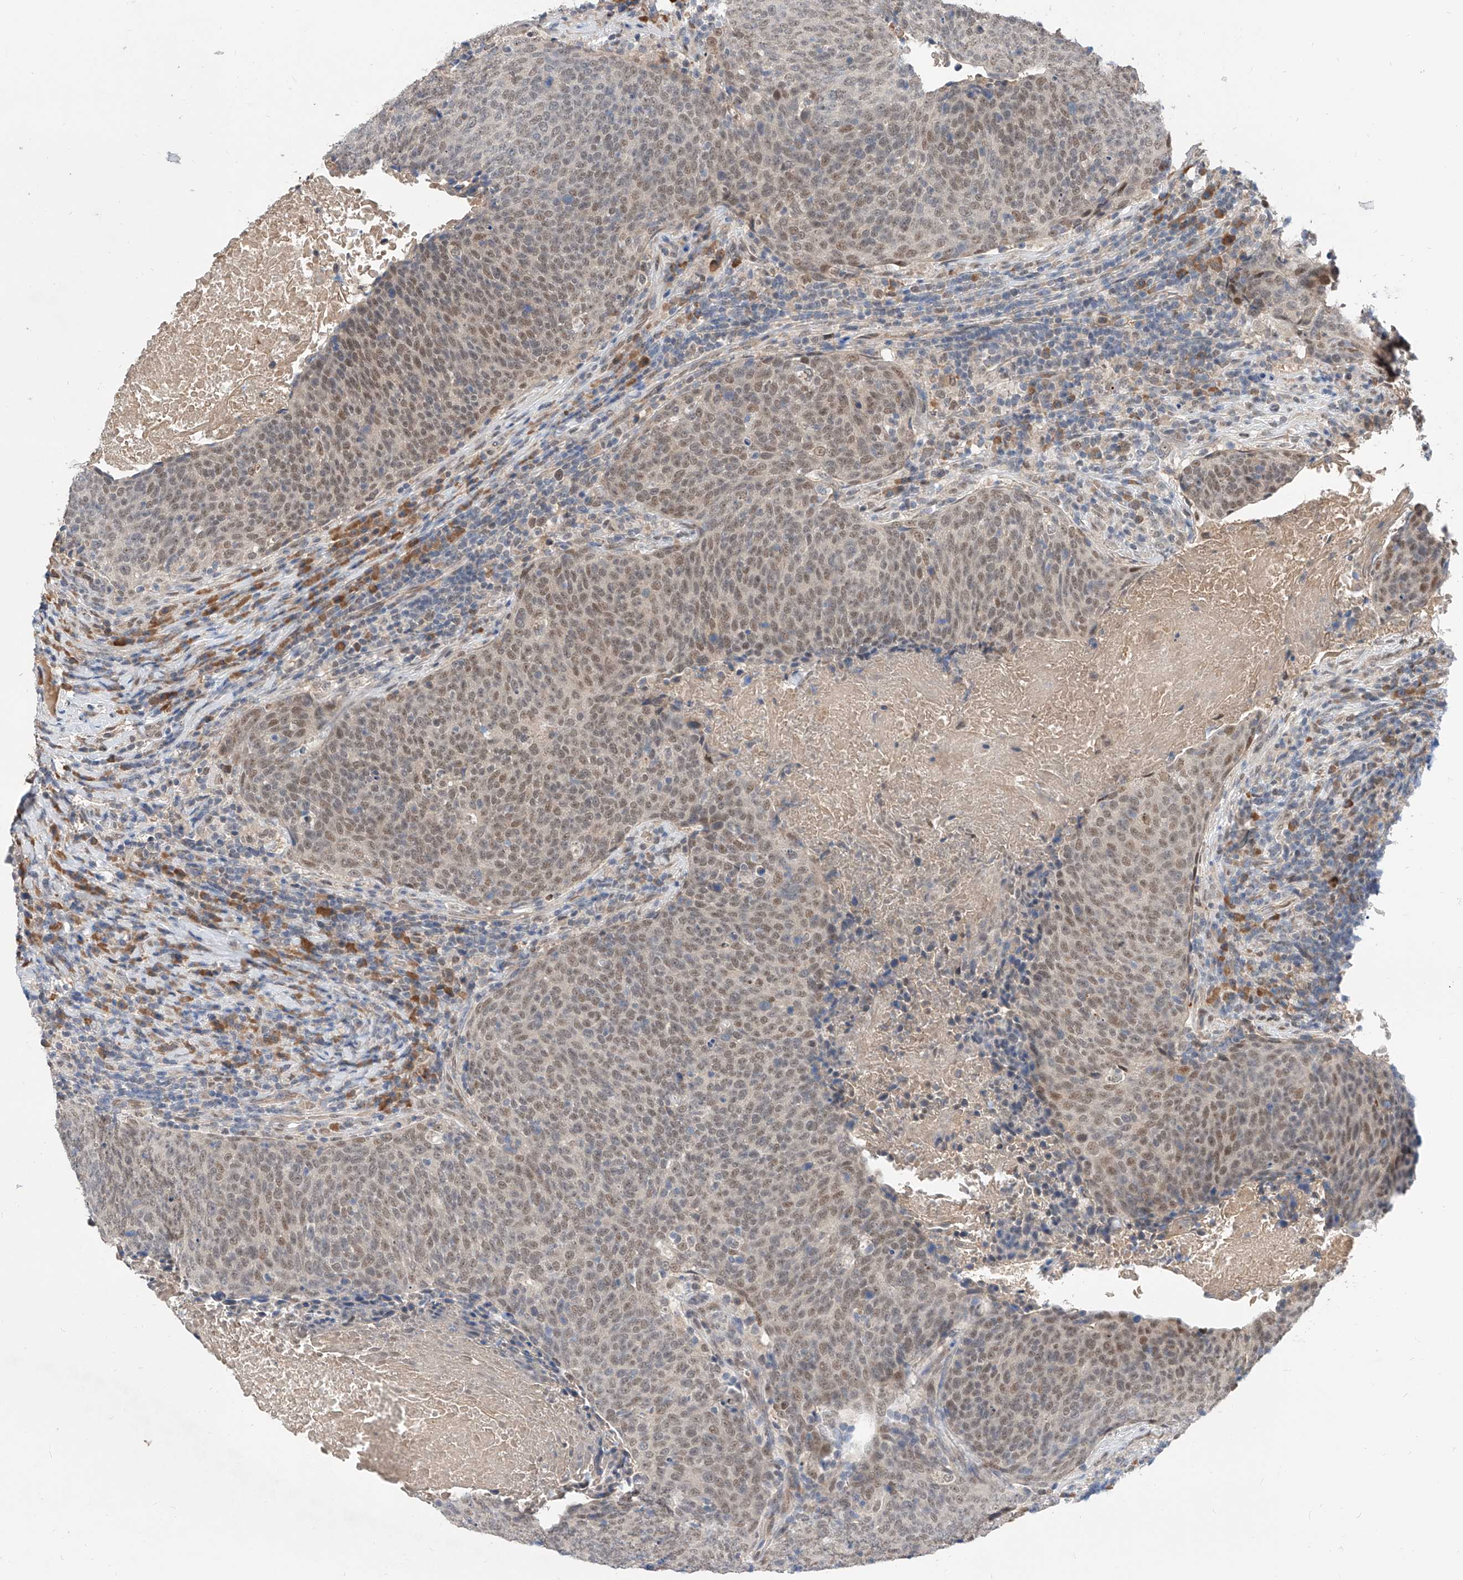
{"staining": {"intensity": "weak", "quantity": "25%-75%", "location": "nuclear"}, "tissue": "head and neck cancer", "cell_type": "Tumor cells", "image_type": "cancer", "snomed": [{"axis": "morphology", "description": "Squamous cell carcinoma, NOS"}, {"axis": "morphology", "description": "Squamous cell carcinoma, metastatic, NOS"}, {"axis": "topography", "description": "Lymph node"}, {"axis": "topography", "description": "Head-Neck"}], "caption": "Immunohistochemistry (DAB) staining of head and neck cancer (squamous cell carcinoma) reveals weak nuclear protein positivity in approximately 25%-75% of tumor cells.", "gene": "CARMIL3", "patient": {"sex": "male", "age": 62}}